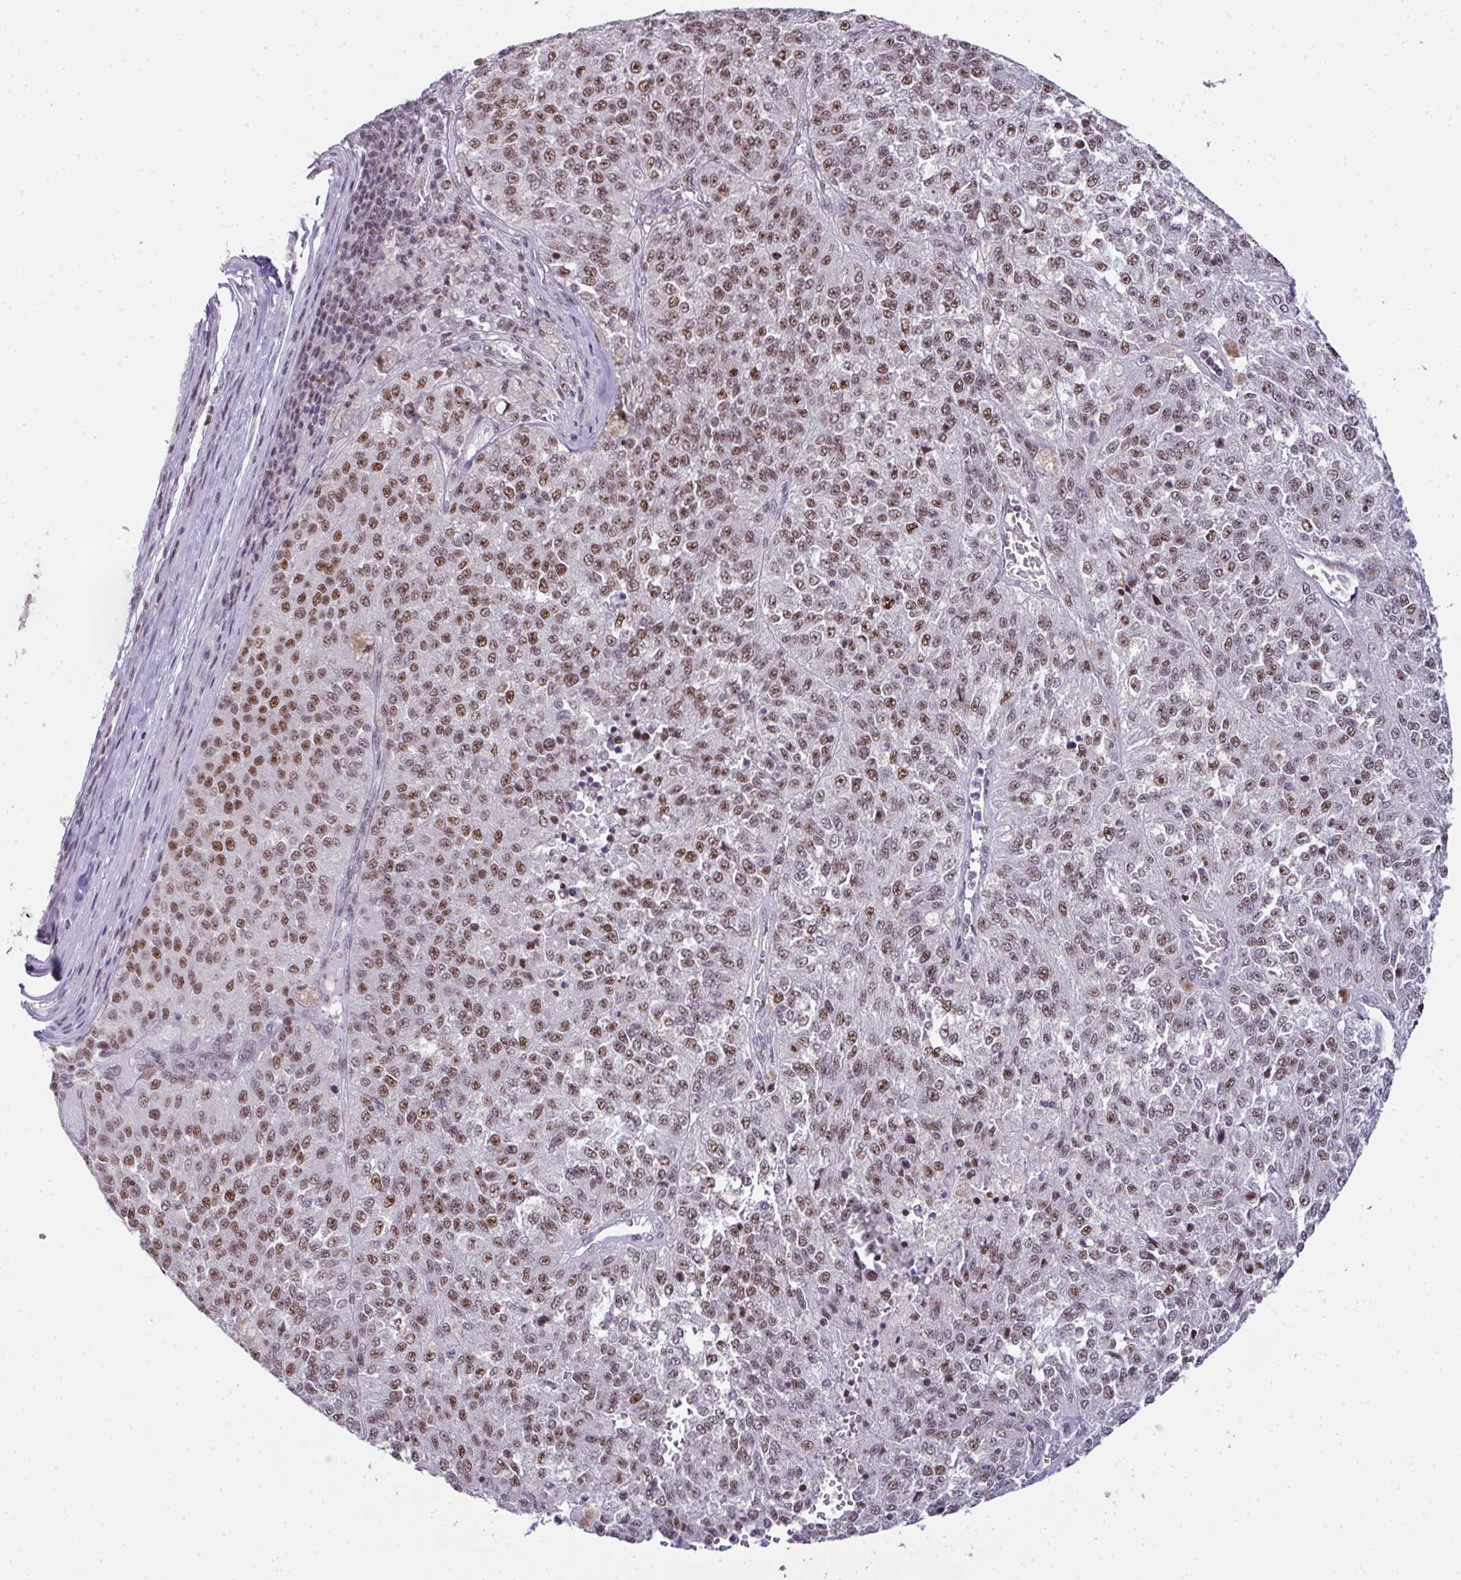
{"staining": {"intensity": "moderate", "quantity": ">75%", "location": "nuclear"}, "tissue": "melanoma", "cell_type": "Tumor cells", "image_type": "cancer", "snomed": [{"axis": "morphology", "description": "Malignant melanoma, Metastatic site"}, {"axis": "topography", "description": "Lymph node"}], "caption": "This is a micrograph of immunohistochemistry staining of melanoma, which shows moderate staining in the nuclear of tumor cells.", "gene": "ZNF800", "patient": {"sex": "female", "age": 64}}